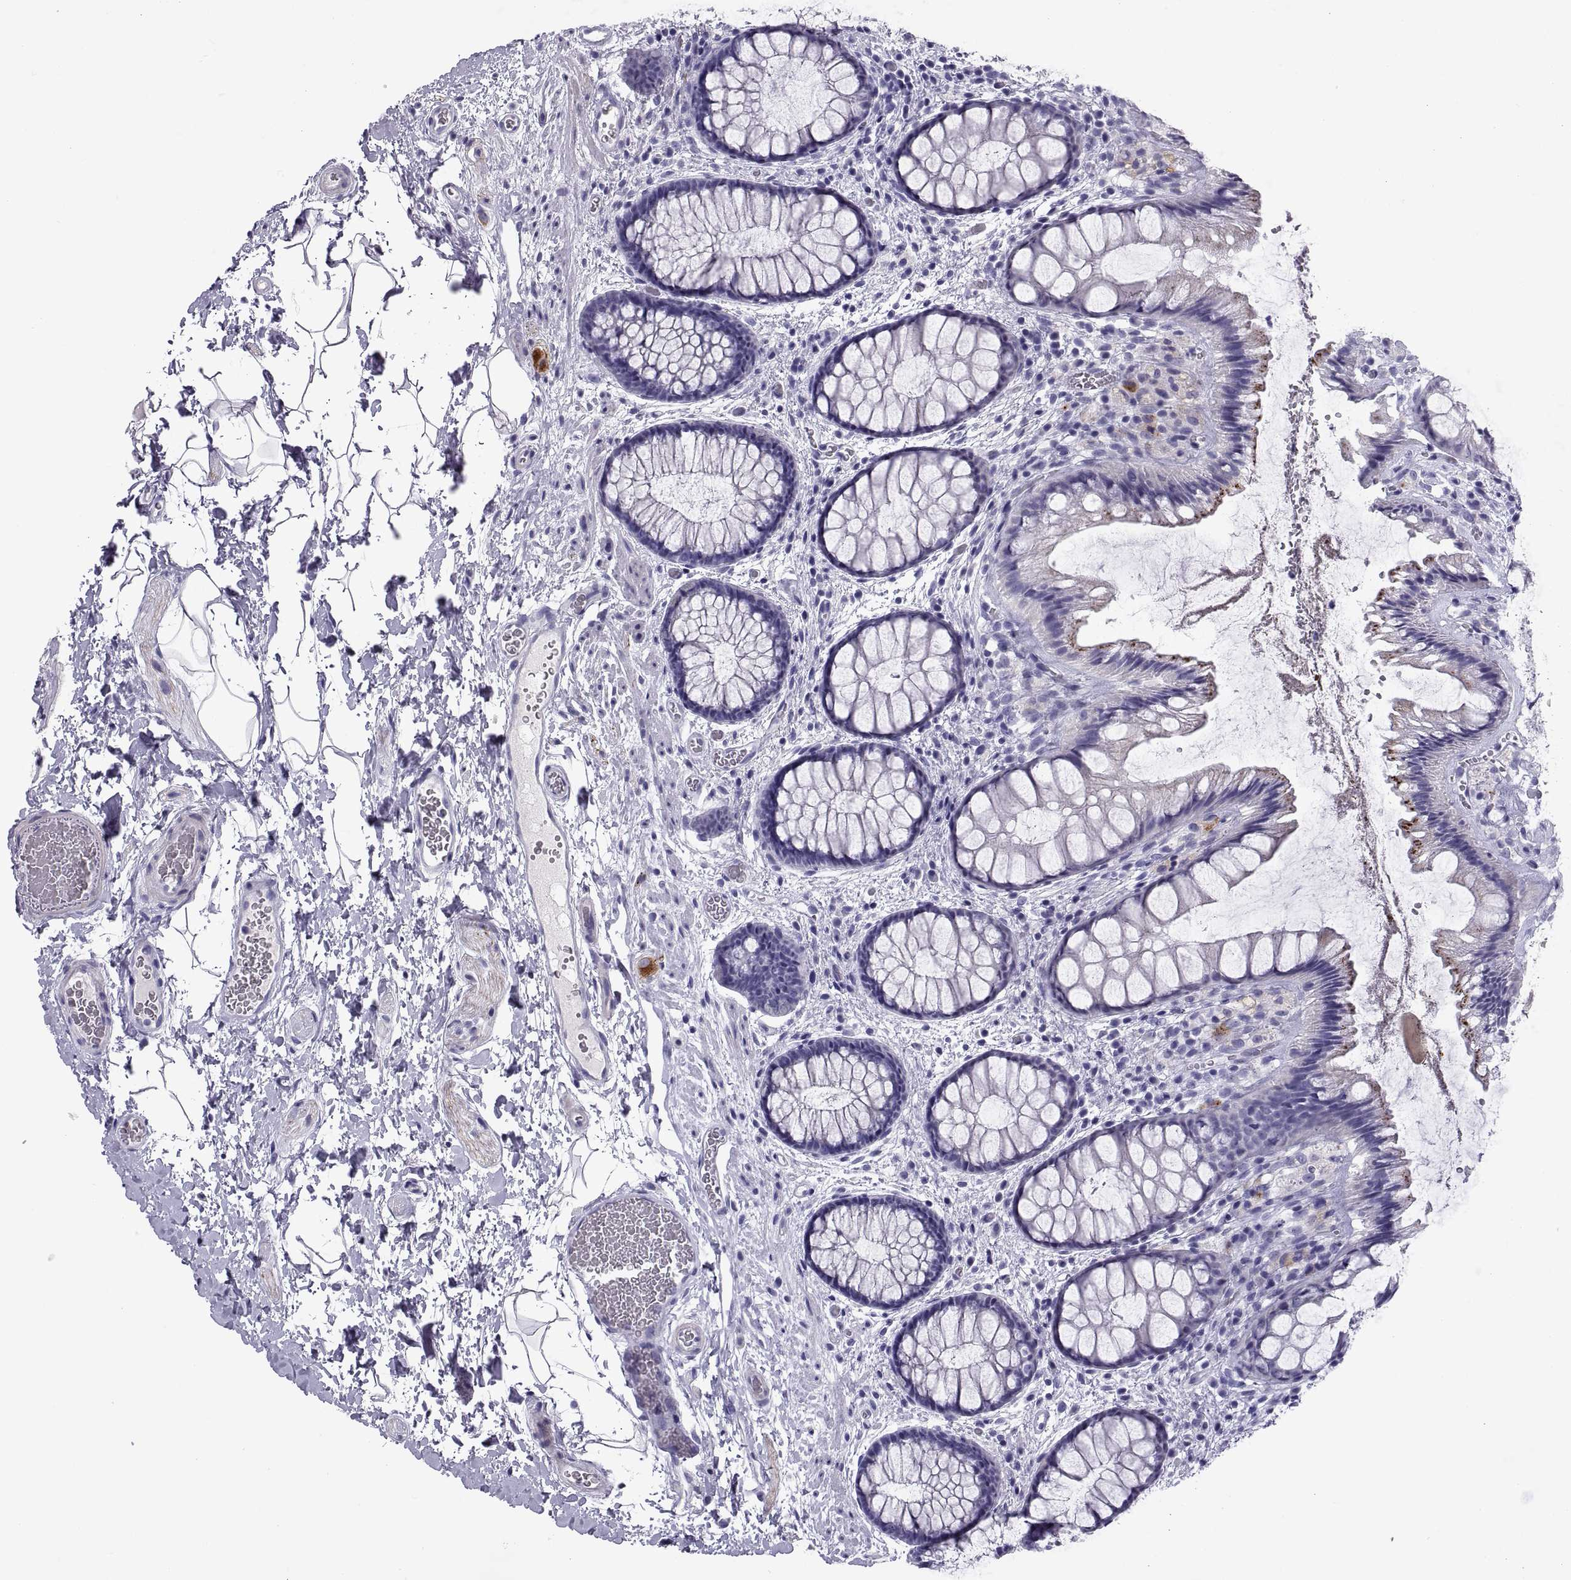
{"staining": {"intensity": "negative", "quantity": "none", "location": "none"}, "tissue": "rectum", "cell_type": "Glandular cells", "image_type": "normal", "snomed": [{"axis": "morphology", "description": "Normal tissue, NOS"}, {"axis": "topography", "description": "Rectum"}], "caption": "Immunohistochemistry (IHC) micrograph of benign rectum: rectum stained with DAB demonstrates no significant protein positivity in glandular cells.", "gene": "RGS20", "patient": {"sex": "female", "age": 62}}